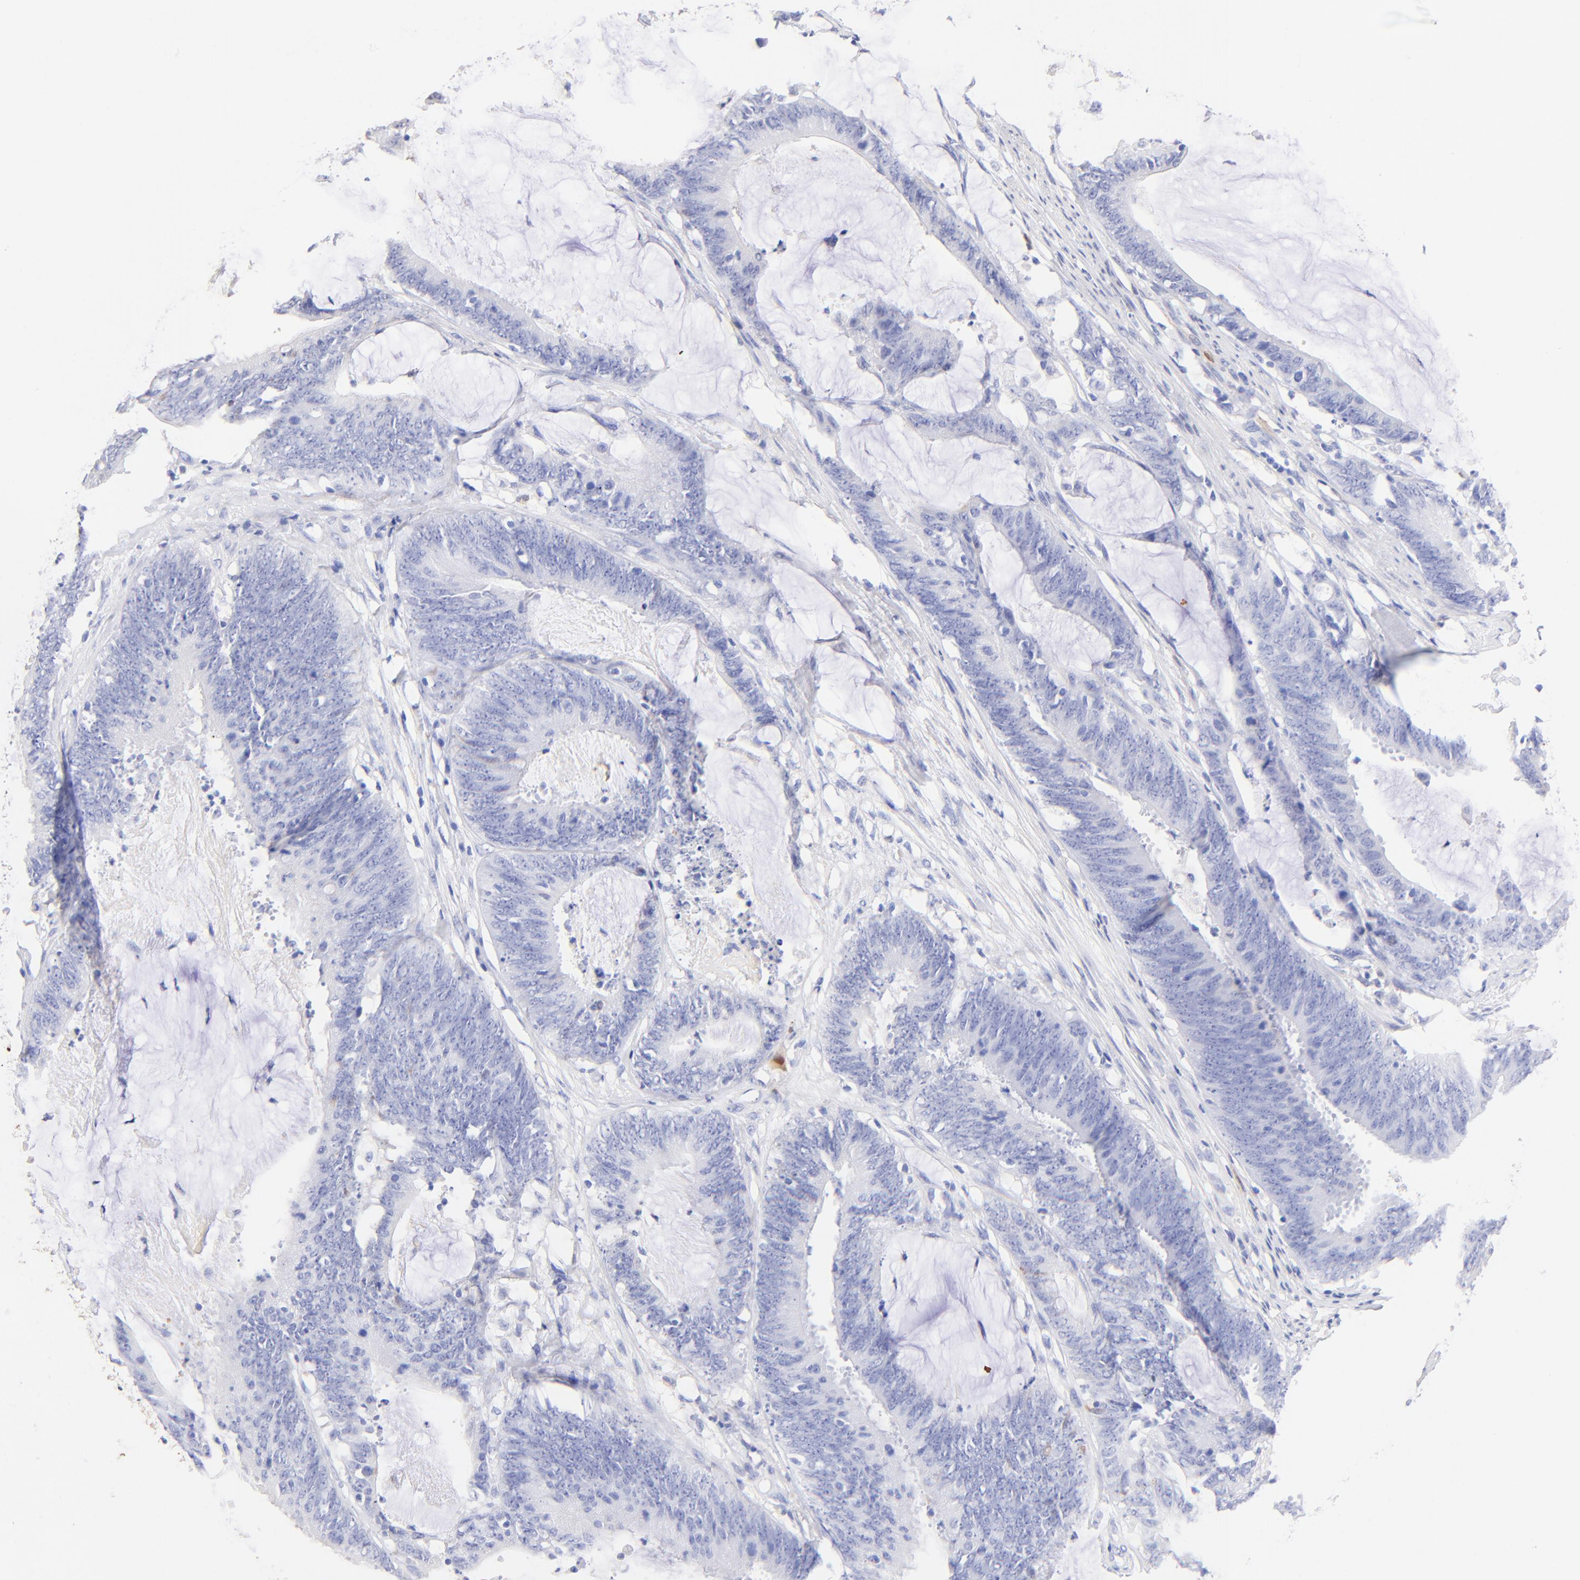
{"staining": {"intensity": "negative", "quantity": "none", "location": "none"}, "tissue": "colorectal cancer", "cell_type": "Tumor cells", "image_type": "cancer", "snomed": [{"axis": "morphology", "description": "Adenocarcinoma, NOS"}, {"axis": "topography", "description": "Rectum"}], "caption": "This is an IHC histopathology image of colorectal cancer (adenocarcinoma). There is no positivity in tumor cells.", "gene": "ALDH1A1", "patient": {"sex": "female", "age": 66}}